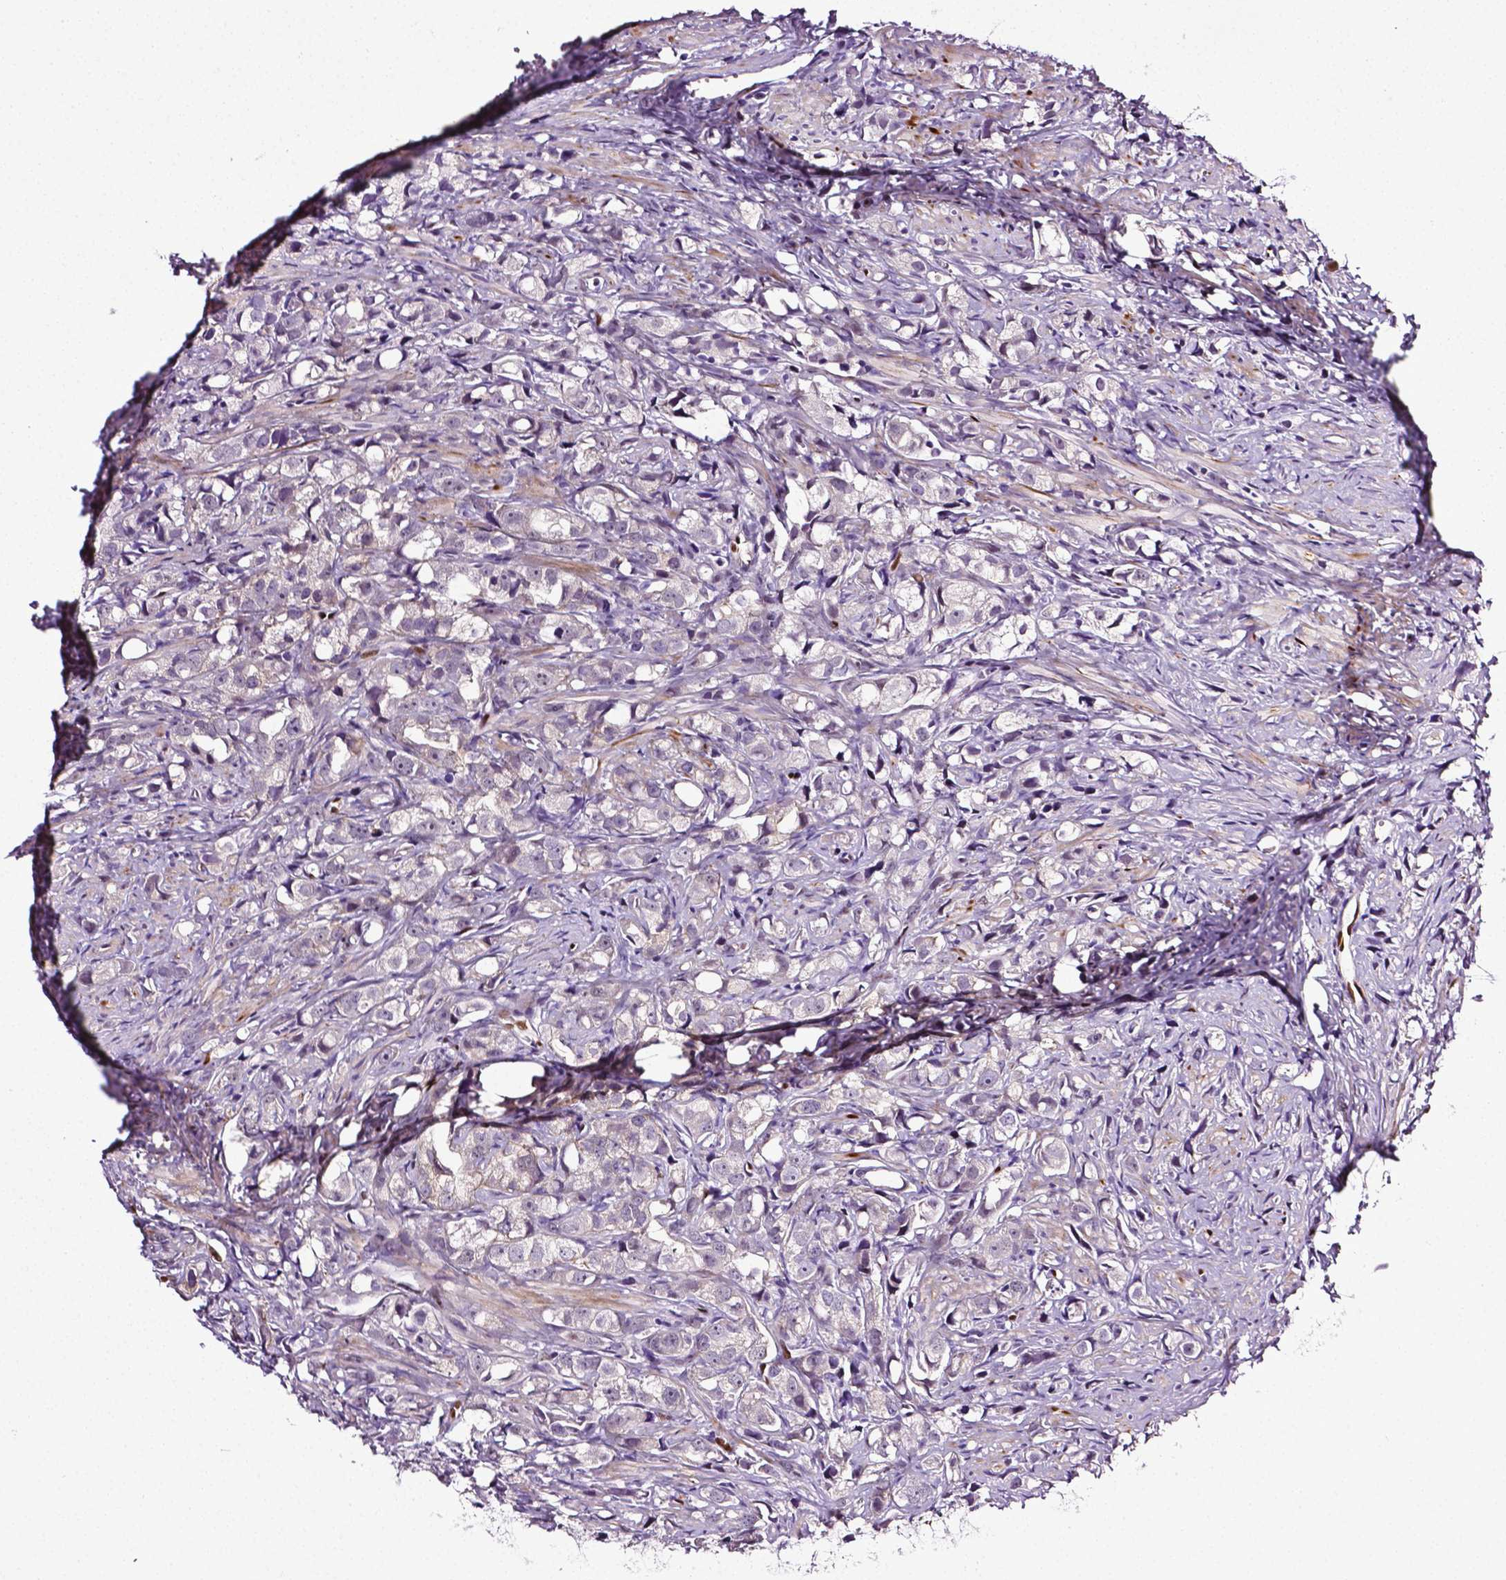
{"staining": {"intensity": "negative", "quantity": "none", "location": "none"}, "tissue": "prostate cancer", "cell_type": "Tumor cells", "image_type": "cancer", "snomed": [{"axis": "morphology", "description": "Adenocarcinoma, High grade"}, {"axis": "topography", "description": "Prostate"}], "caption": "Tumor cells are negative for protein expression in human adenocarcinoma (high-grade) (prostate).", "gene": "PTGER3", "patient": {"sex": "male", "age": 75}}